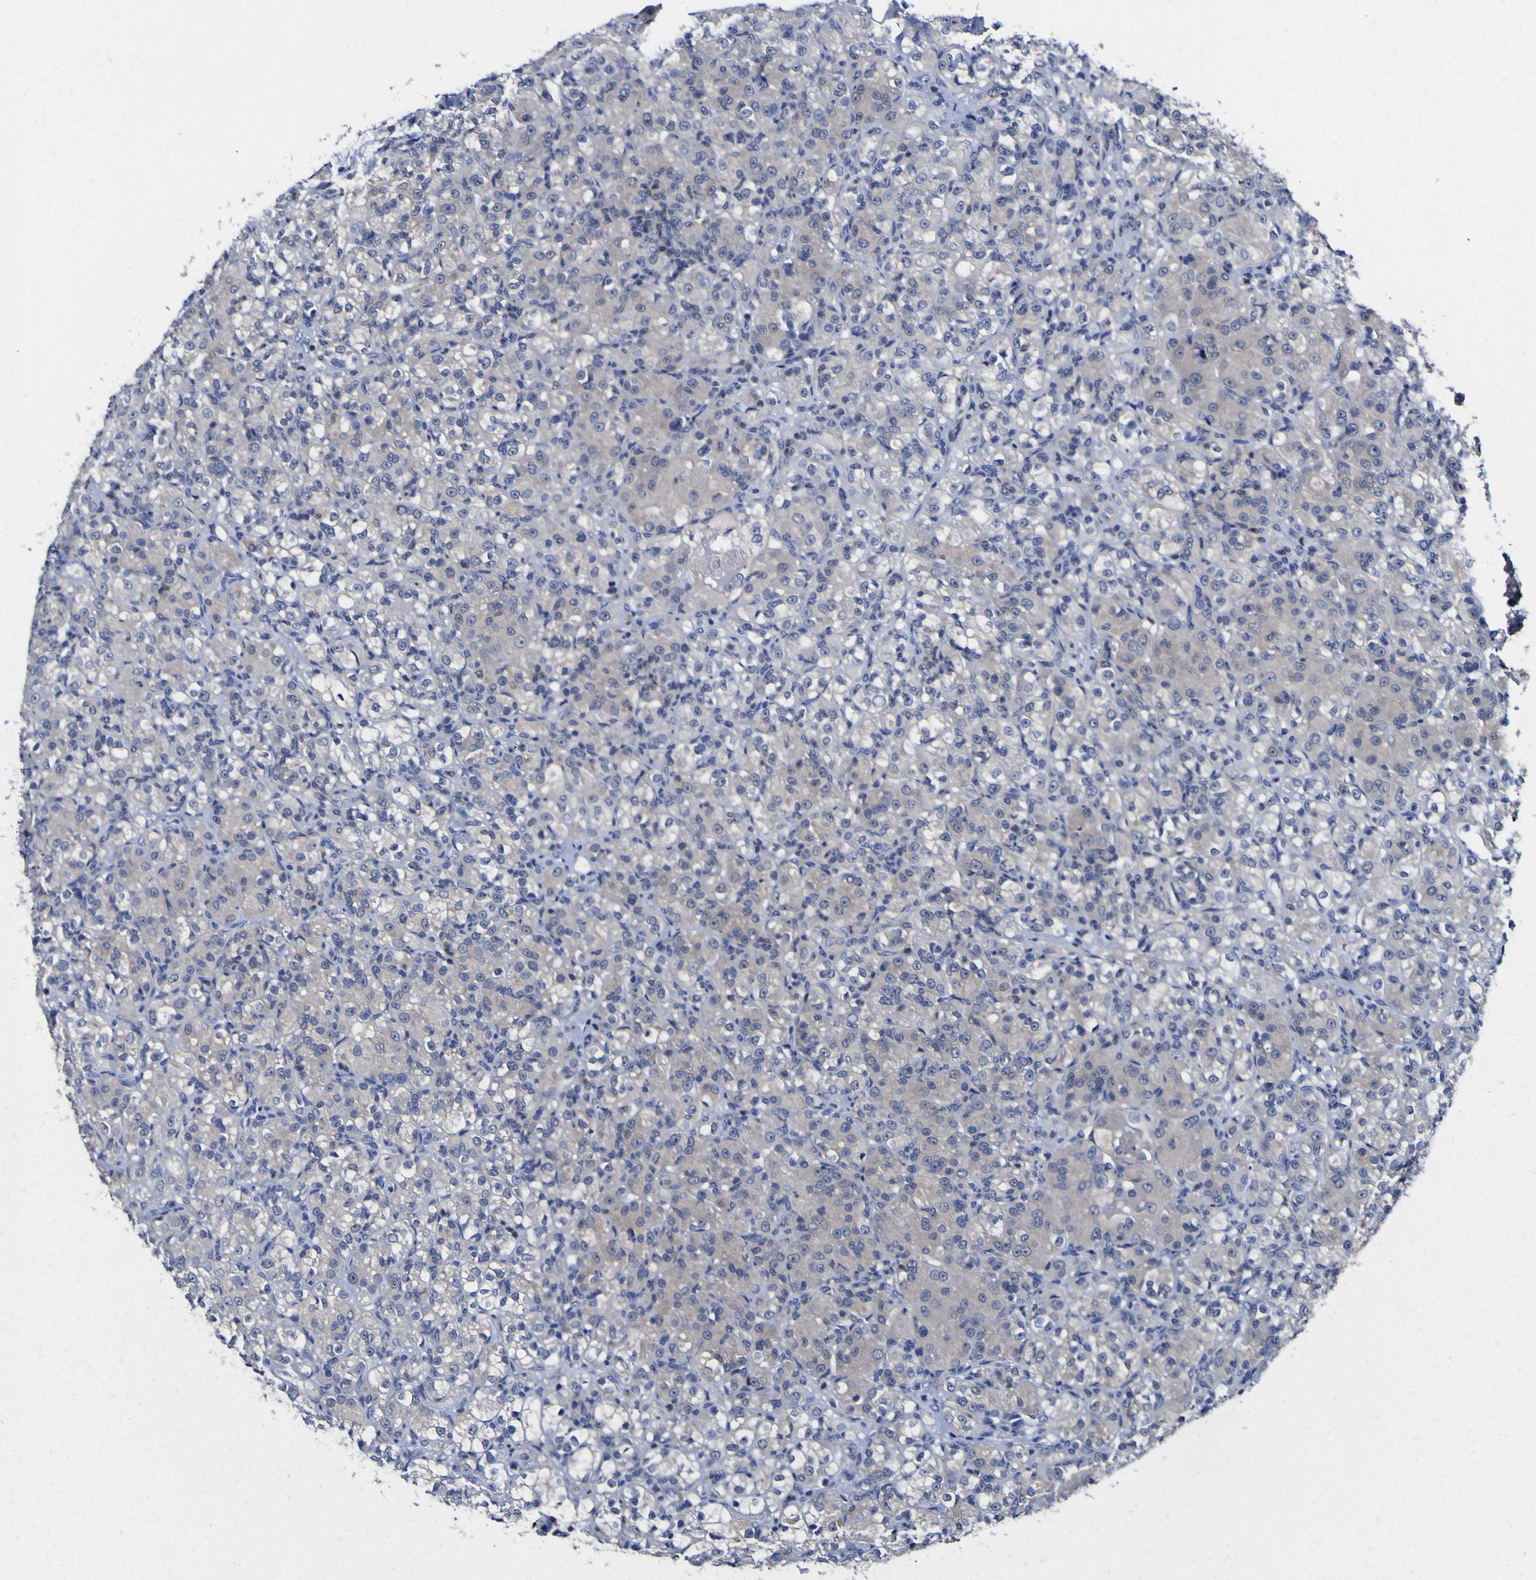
{"staining": {"intensity": "negative", "quantity": "none", "location": "none"}, "tissue": "renal cancer", "cell_type": "Tumor cells", "image_type": "cancer", "snomed": [{"axis": "morphology", "description": "Adenocarcinoma, NOS"}, {"axis": "topography", "description": "Kidney"}], "caption": "Immunohistochemistry image of renal cancer (adenocarcinoma) stained for a protein (brown), which shows no expression in tumor cells.", "gene": "CASP6", "patient": {"sex": "male", "age": 61}}